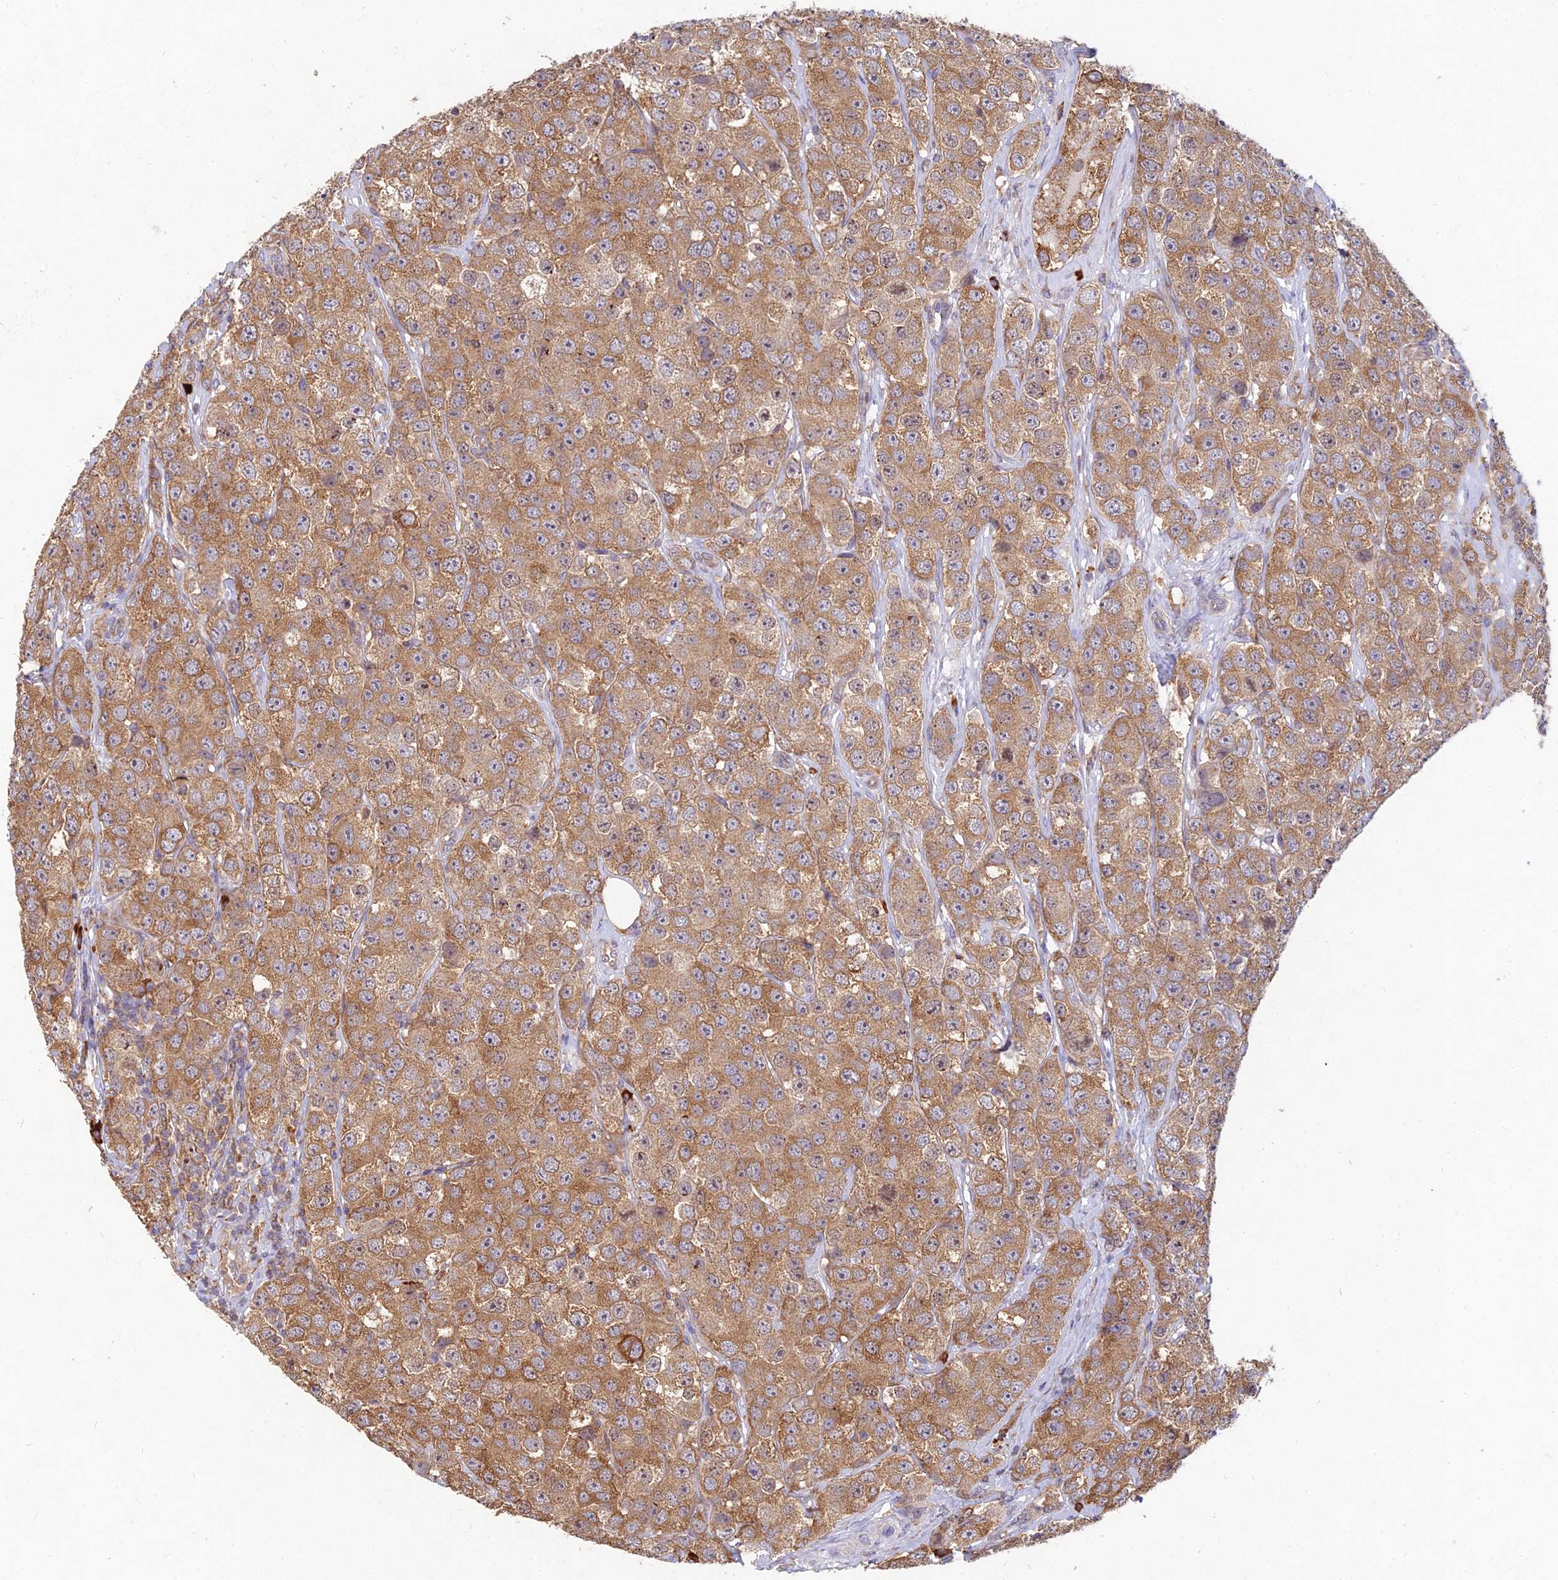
{"staining": {"intensity": "moderate", "quantity": ">75%", "location": "cytoplasmic/membranous"}, "tissue": "testis cancer", "cell_type": "Tumor cells", "image_type": "cancer", "snomed": [{"axis": "morphology", "description": "Seminoma, NOS"}, {"axis": "topography", "description": "Testis"}], "caption": "Testis cancer was stained to show a protein in brown. There is medium levels of moderate cytoplasmic/membranous expression in about >75% of tumor cells. The protein of interest is shown in brown color, while the nuclei are stained blue.", "gene": "NXNL2", "patient": {"sex": "male", "age": 28}}